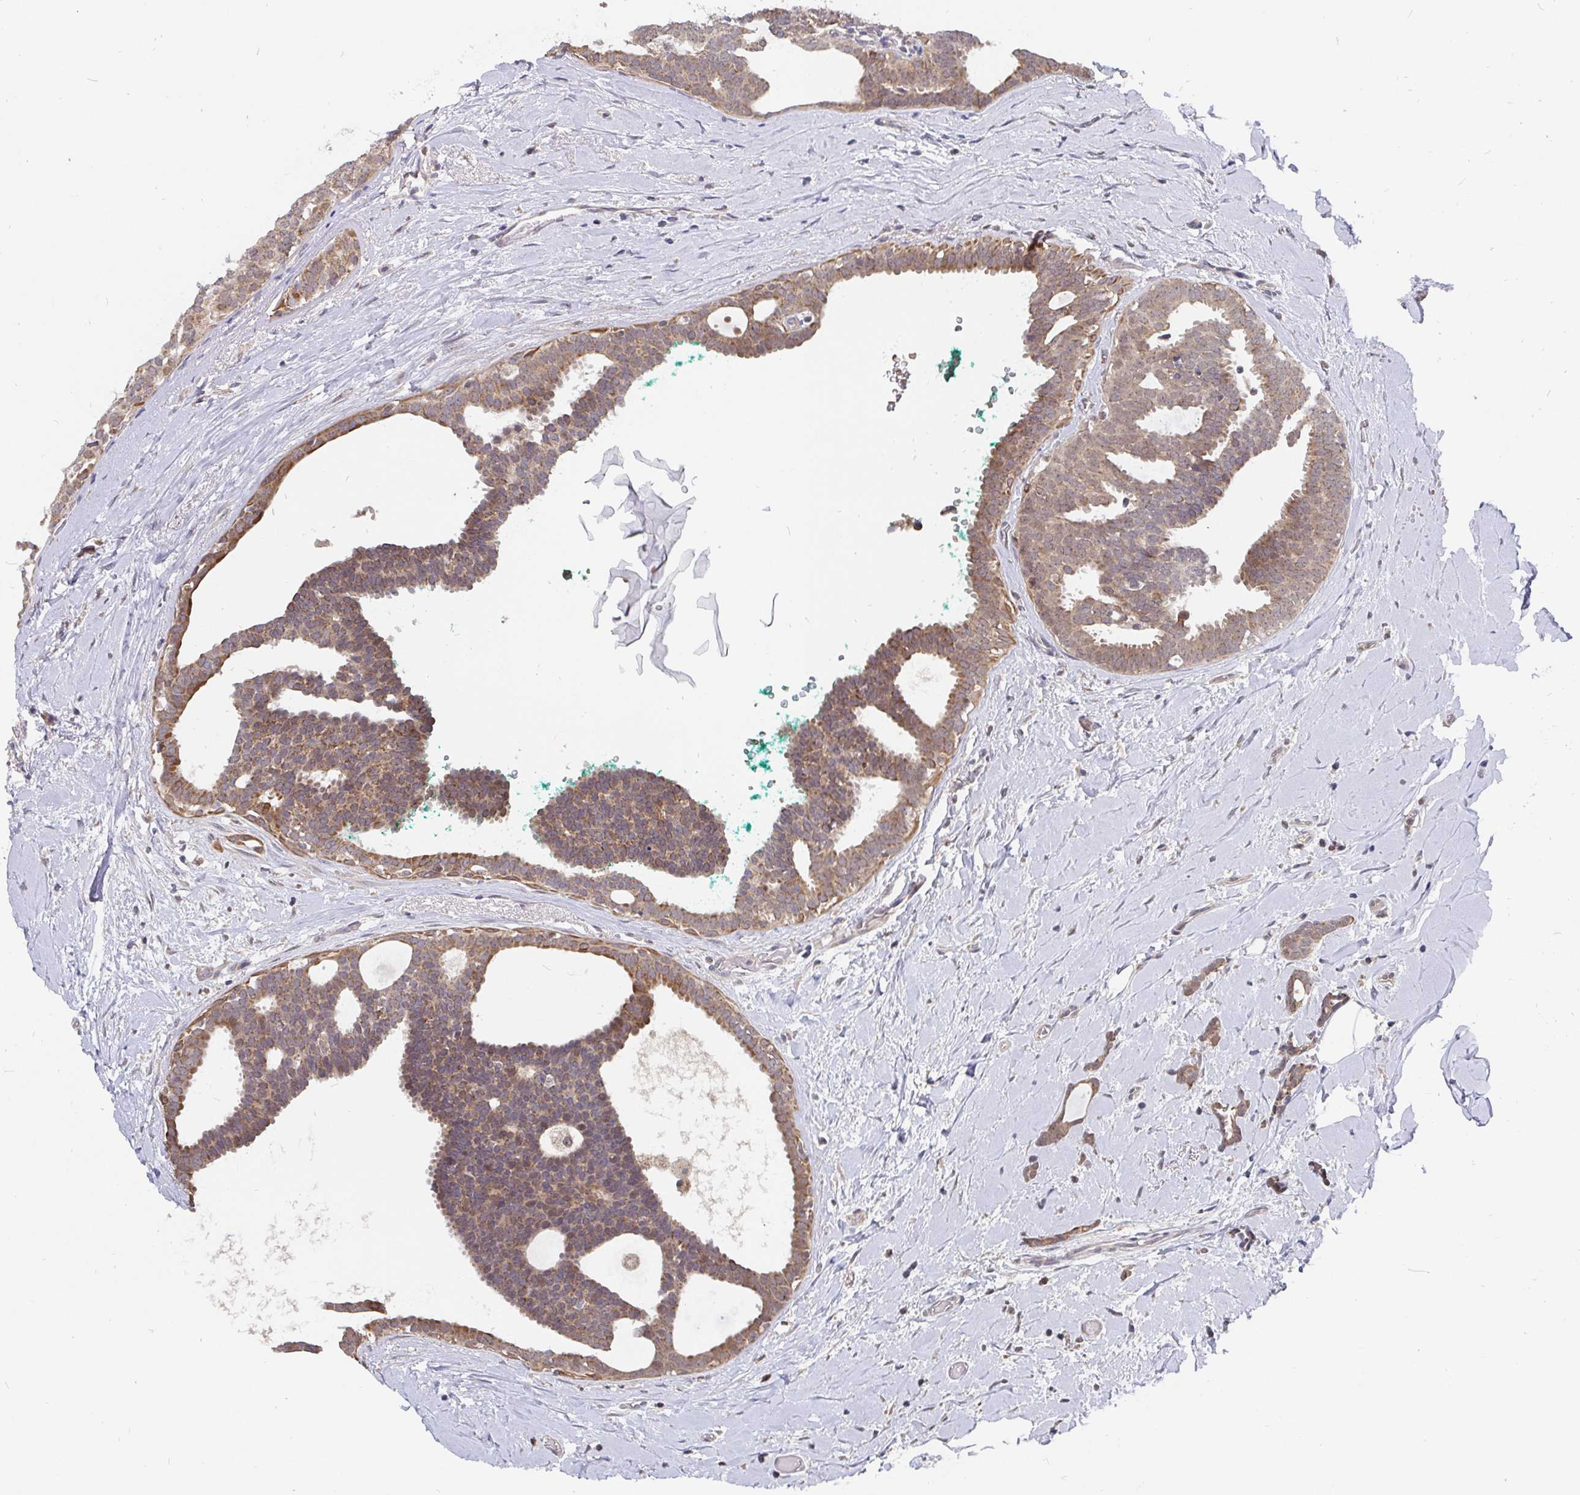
{"staining": {"intensity": "moderate", "quantity": ">75%", "location": "cytoplasmic/membranous"}, "tissue": "breast cancer", "cell_type": "Tumor cells", "image_type": "cancer", "snomed": [{"axis": "morphology", "description": "Intraductal carcinoma, in situ"}, {"axis": "morphology", "description": "Duct carcinoma"}, {"axis": "morphology", "description": "Lobular carcinoma, in situ"}, {"axis": "topography", "description": "Breast"}], "caption": "A micrograph of human breast cancer stained for a protein exhibits moderate cytoplasmic/membranous brown staining in tumor cells.", "gene": "PDF", "patient": {"sex": "female", "age": 44}}